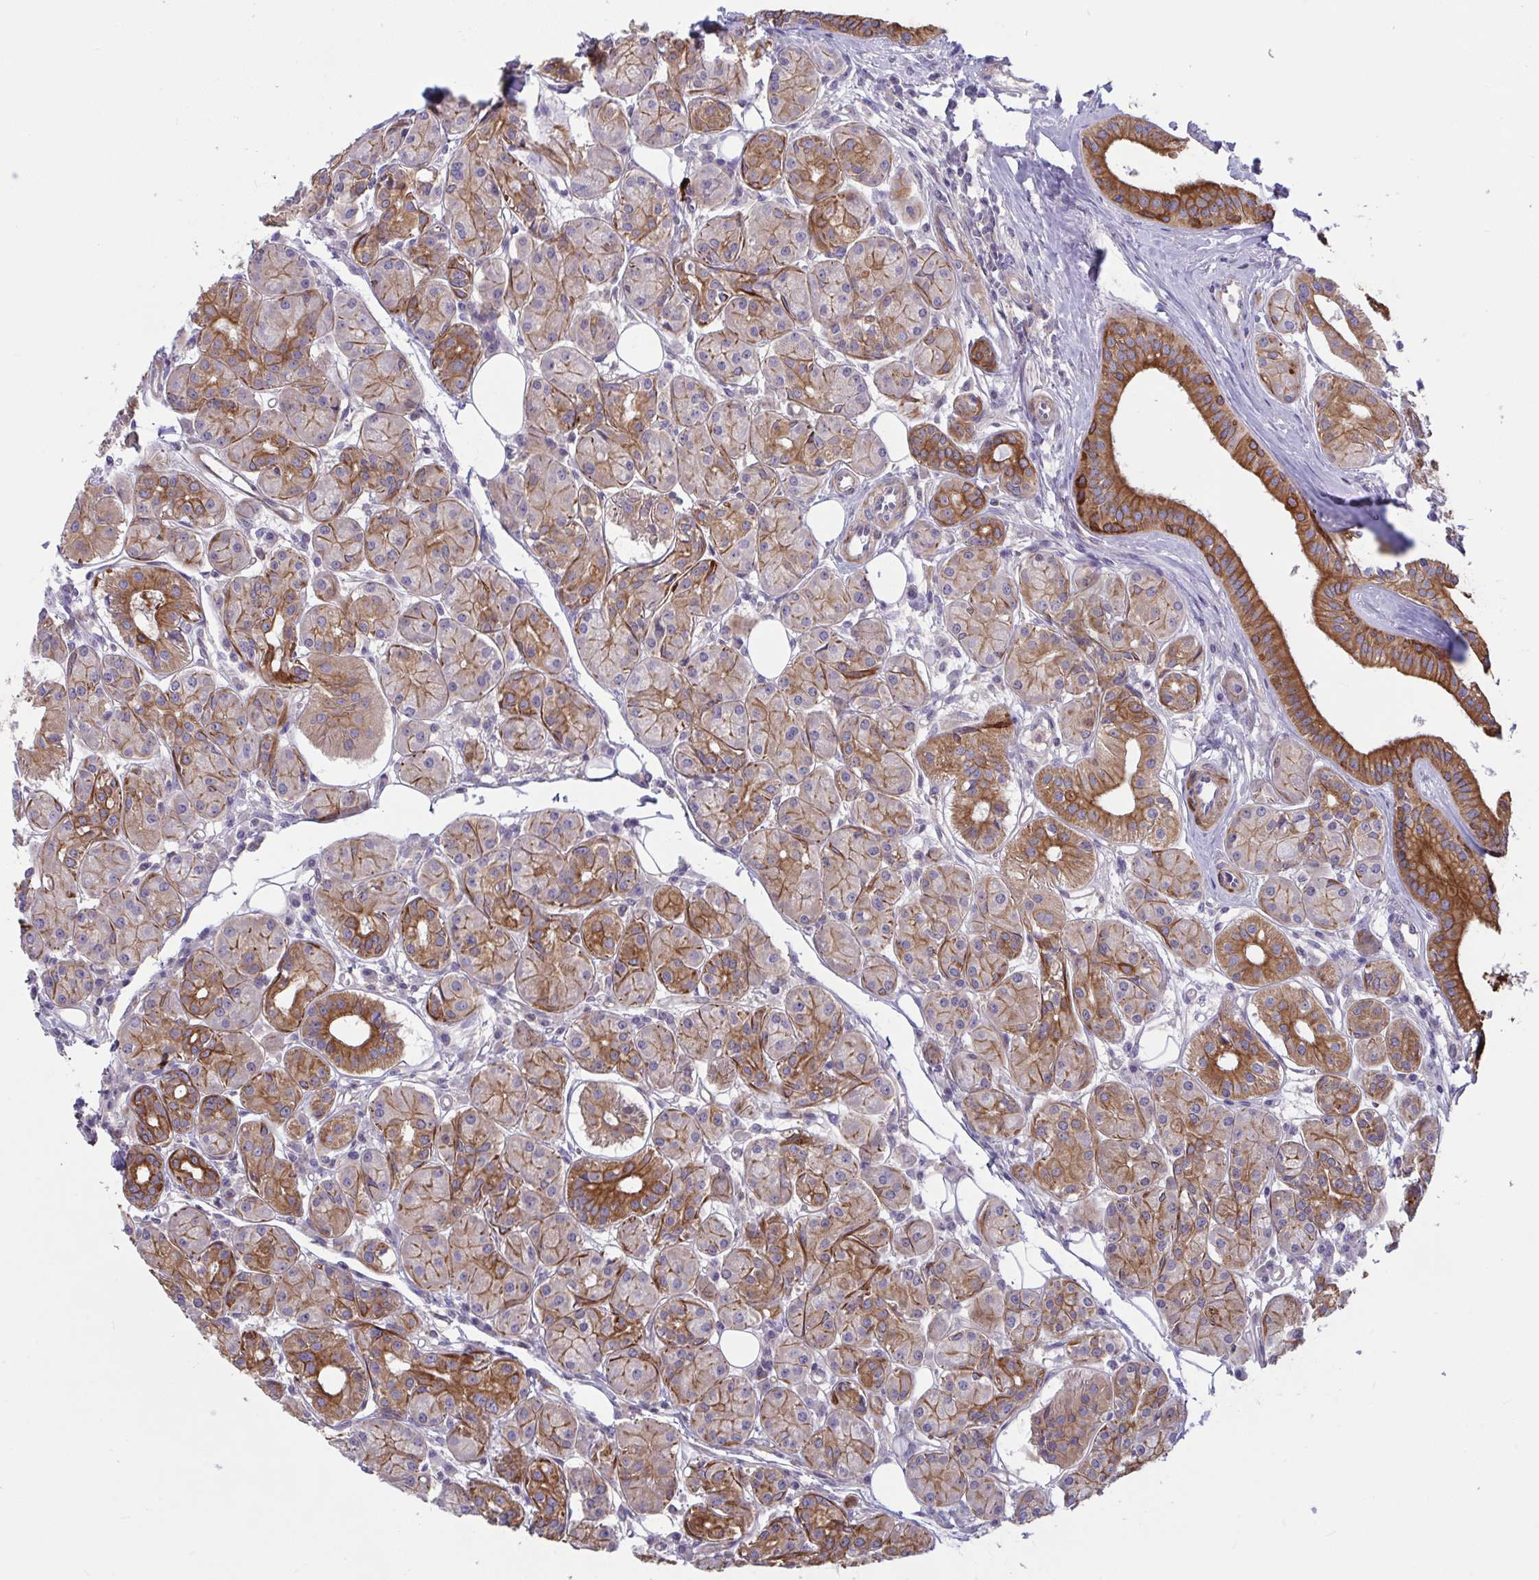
{"staining": {"intensity": "moderate", "quantity": ">75%", "location": "cytoplasmic/membranous"}, "tissue": "head and neck cancer", "cell_type": "Tumor cells", "image_type": "cancer", "snomed": [{"axis": "morphology", "description": "Squamous cell carcinoma, NOS"}, {"axis": "topography", "description": "Lymph node"}, {"axis": "topography", "description": "Salivary gland"}, {"axis": "topography", "description": "Head-Neck"}], "caption": "About >75% of tumor cells in human squamous cell carcinoma (head and neck) demonstrate moderate cytoplasmic/membranous protein positivity as visualized by brown immunohistochemical staining.", "gene": "TANK", "patient": {"sex": "female", "age": 74}}